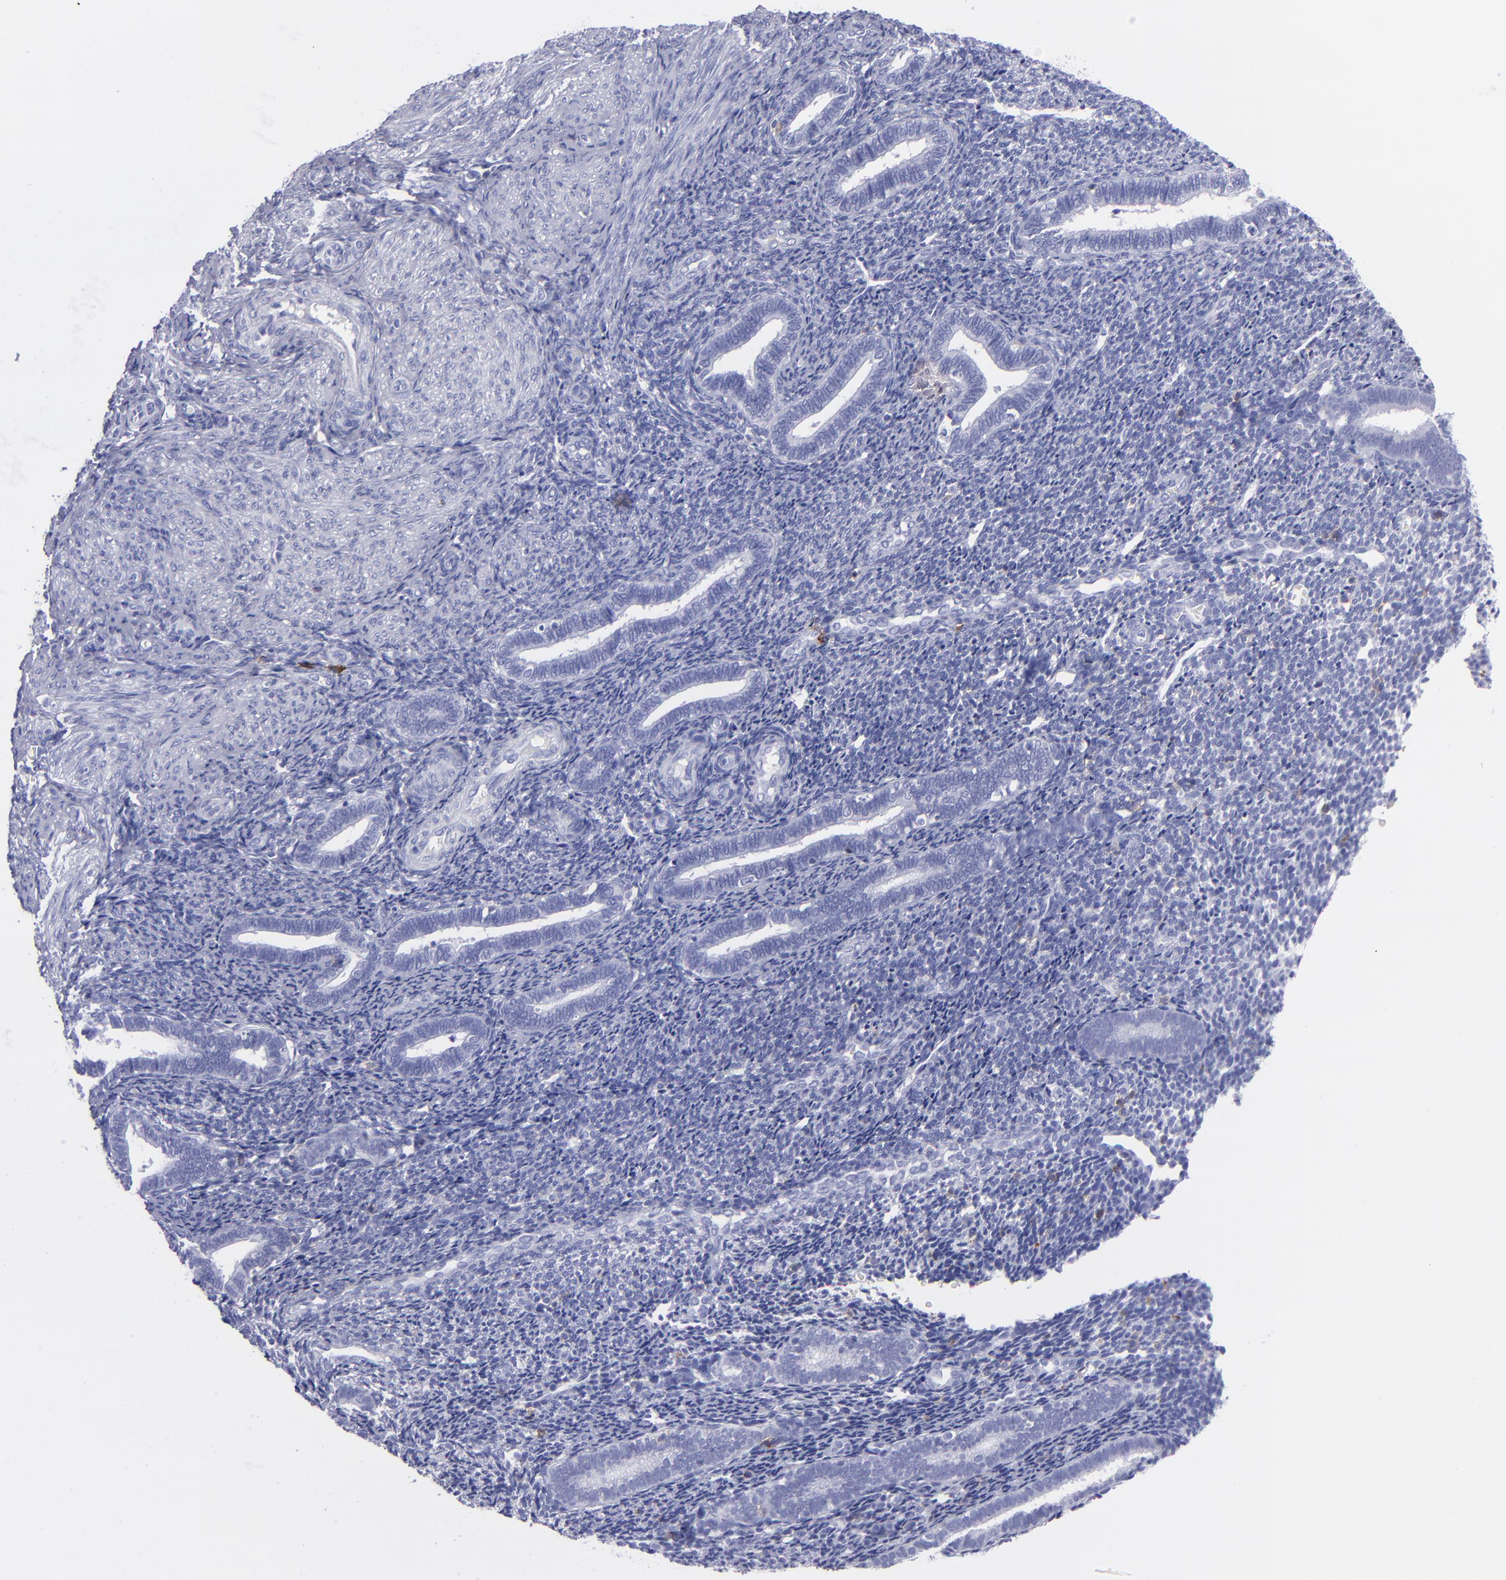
{"staining": {"intensity": "negative", "quantity": "none", "location": "none"}, "tissue": "endometrium", "cell_type": "Cells in endometrial stroma", "image_type": "normal", "snomed": [{"axis": "morphology", "description": "Normal tissue, NOS"}, {"axis": "topography", "description": "Endometrium"}], "caption": "This image is of normal endometrium stained with IHC to label a protein in brown with the nuclei are counter-stained blue. There is no expression in cells in endometrial stroma.", "gene": "CD38", "patient": {"sex": "female", "age": 27}}